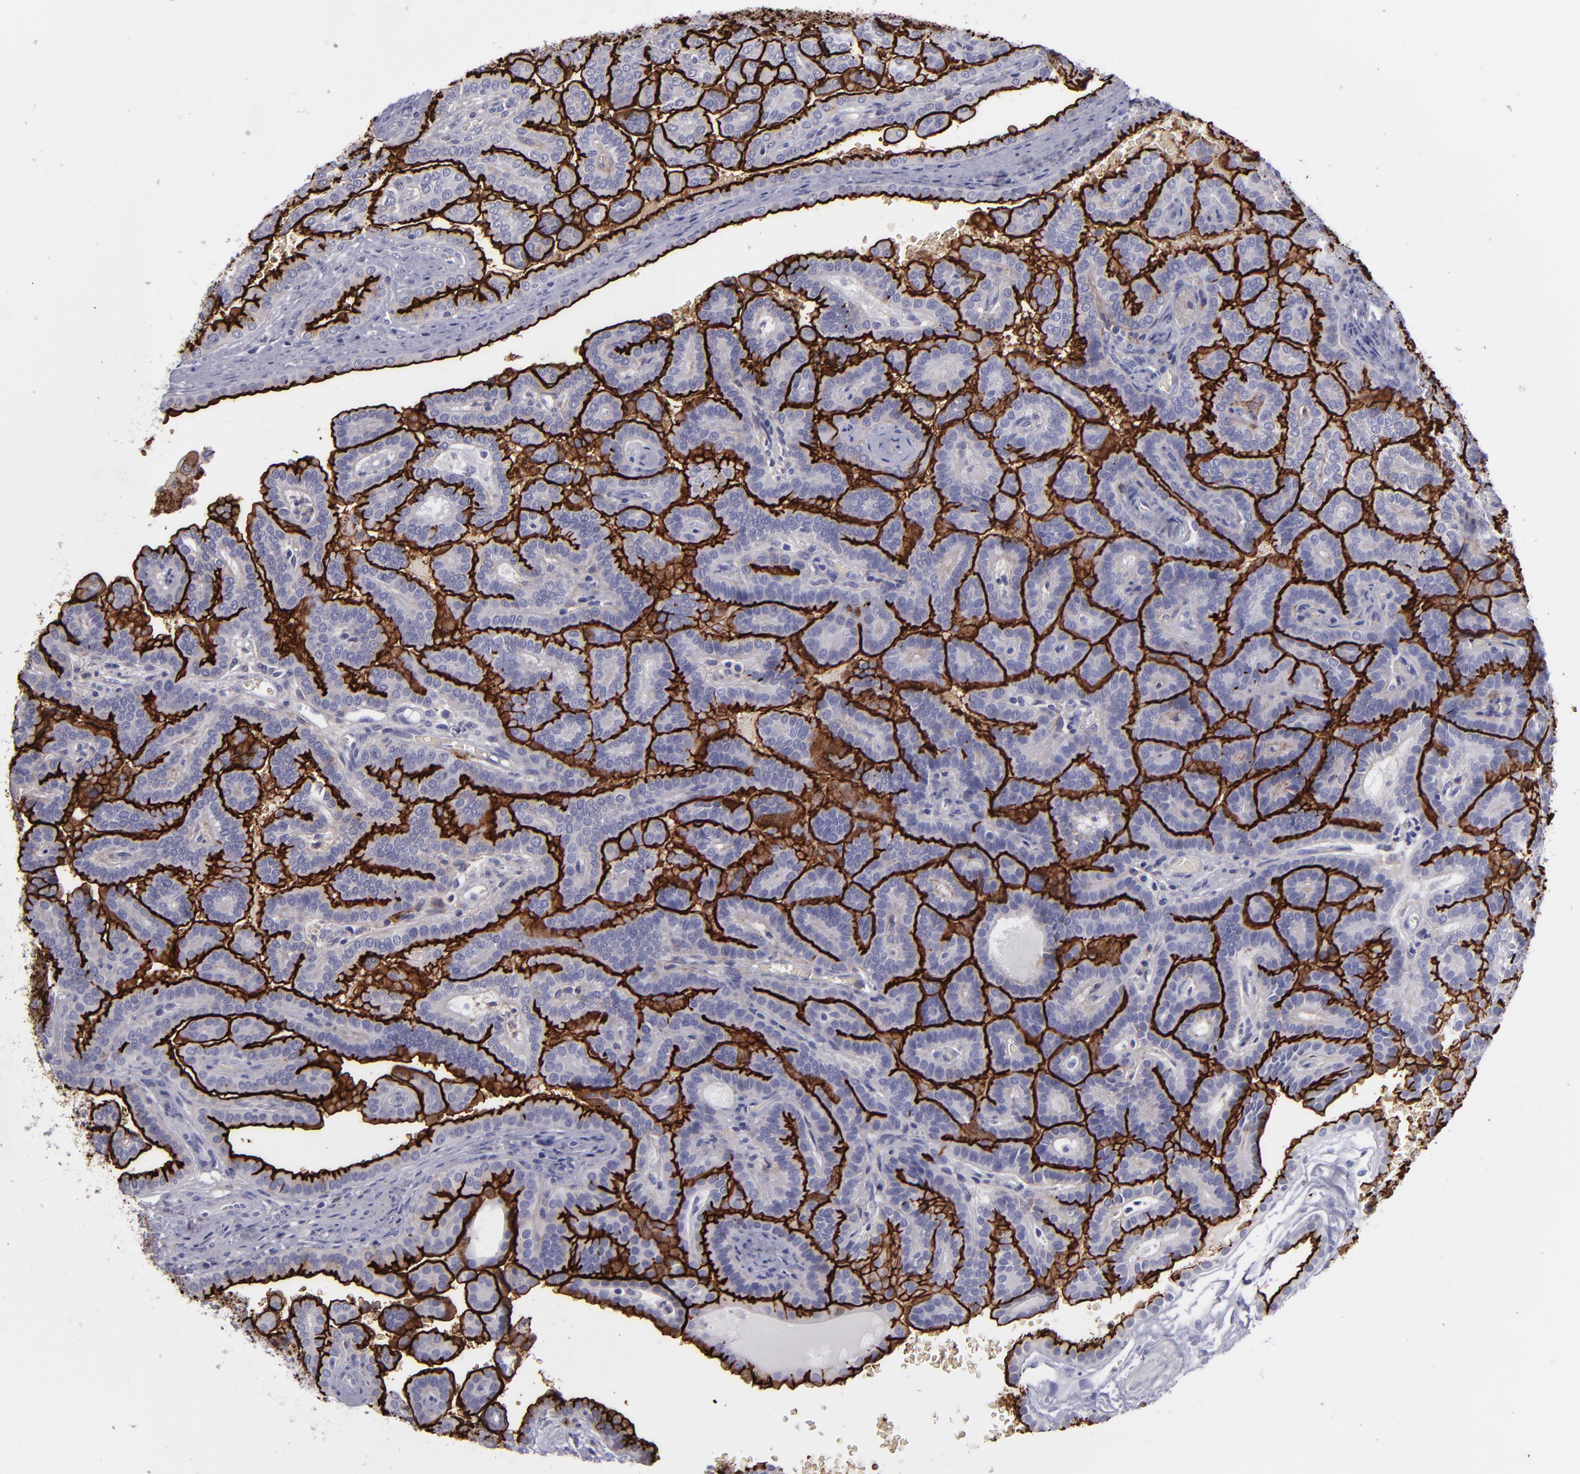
{"staining": {"intensity": "strong", "quantity": ">75%", "location": "cytoplasmic/membranous"}, "tissue": "renal cancer", "cell_type": "Tumor cells", "image_type": "cancer", "snomed": [{"axis": "morphology", "description": "Adenocarcinoma, NOS"}, {"axis": "topography", "description": "Kidney"}], "caption": "A brown stain highlights strong cytoplasmic/membranous positivity of a protein in renal cancer tumor cells. The staining was performed using DAB, with brown indicating positive protein expression. Nuclei are stained blue with hematoxylin.", "gene": "ANPEP", "patient": {"sex": "male", "age": 61}}